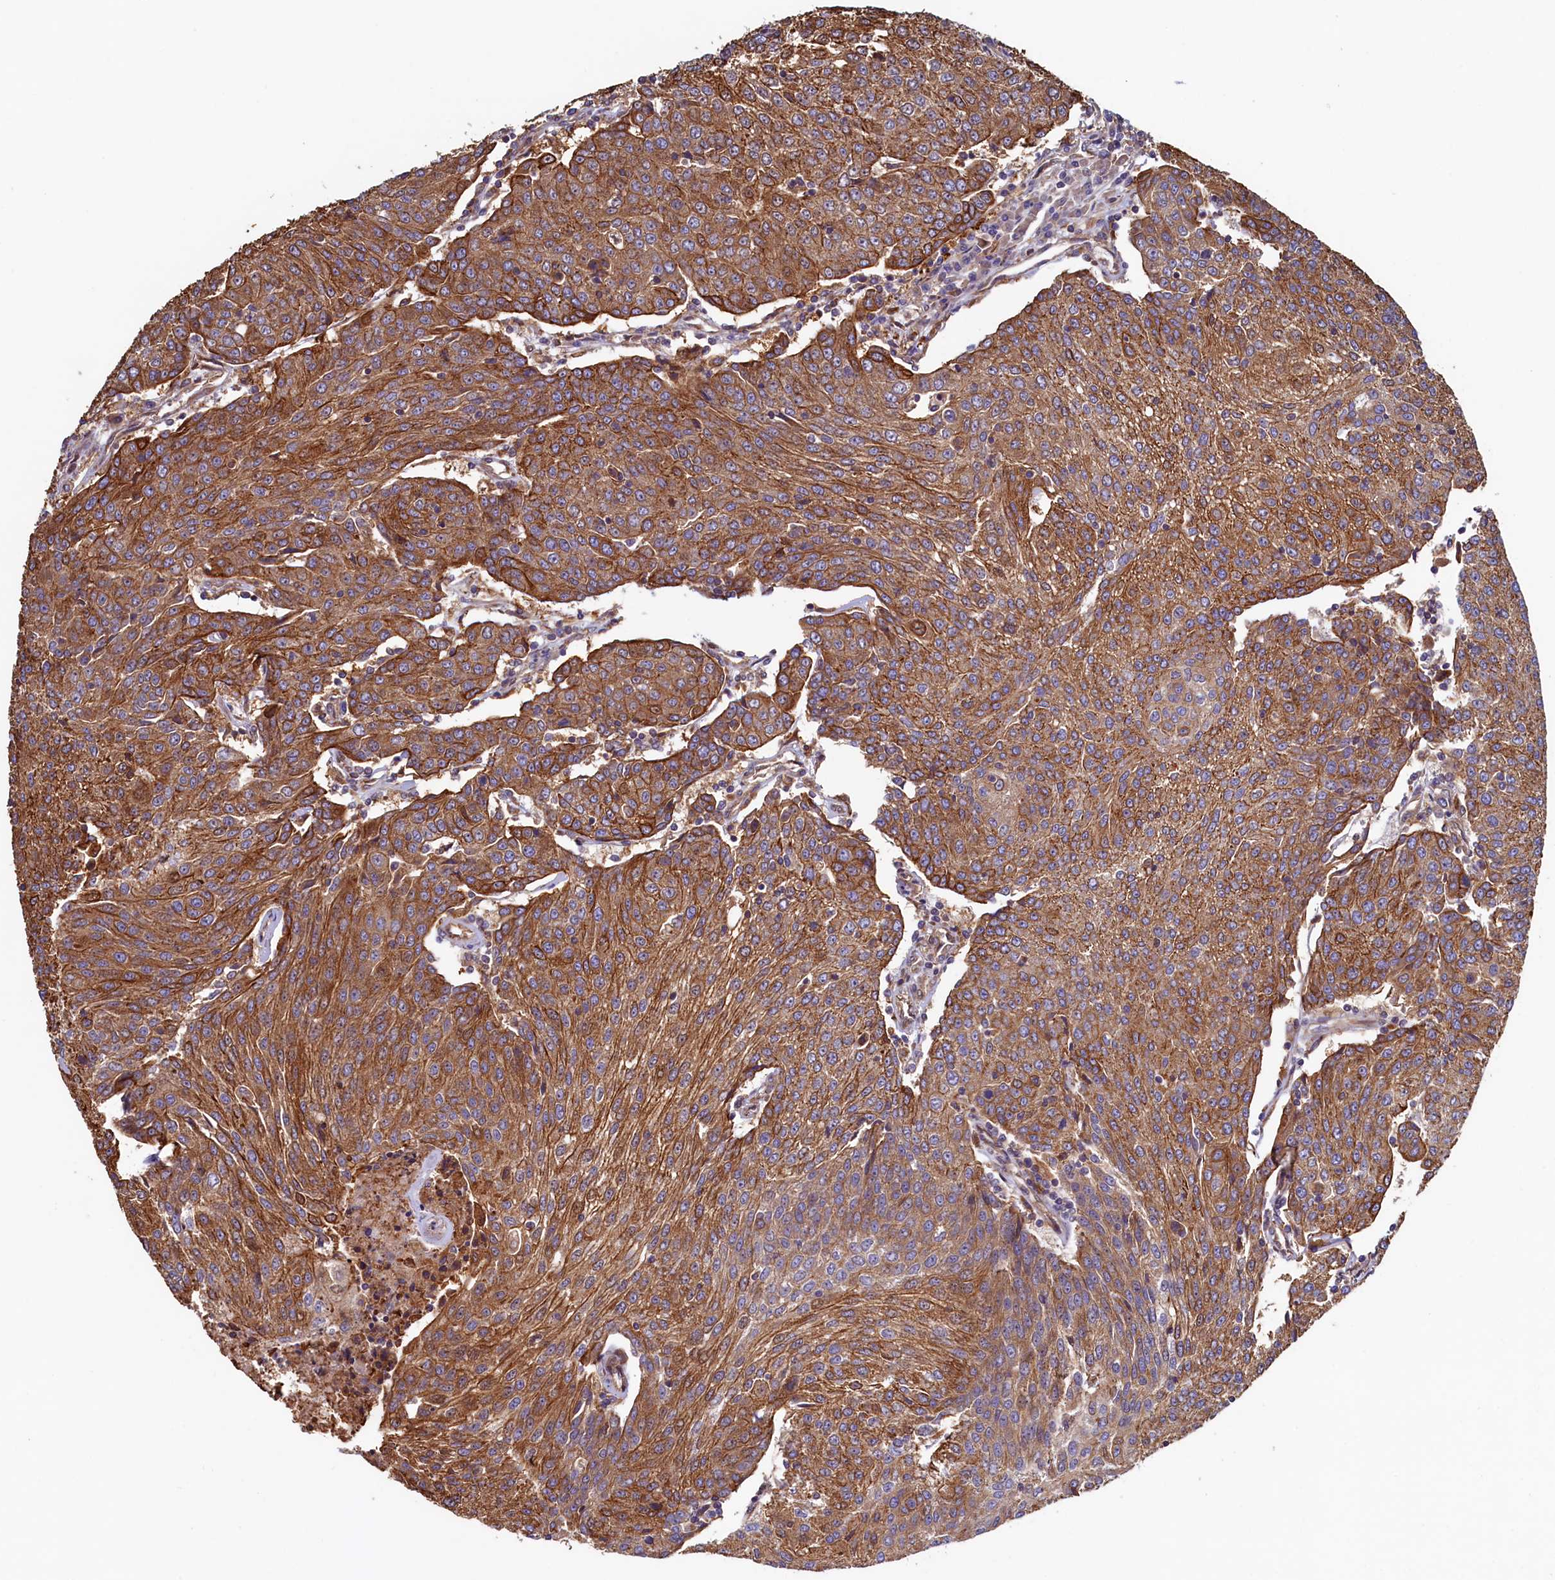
{"staining": {"intensity": "moderate", "quantity": ">75%", "location": "cytoplasmic/membranous"}, "tissue": "urothelial cancer", "cell_type": "Tumor cells", "image_type": "cancer", "snomed": [{"axis": "morphology", "description": "Urothelial carcinoma, High grade"}, {"axis": "topography", "description": "Urinary bladder"}], "caption": "An image of urothelial carcinoma (high-grade) stained for a protein shows moderate cytoplasmic/membranous brown staining in tumor cells. Ihc stains the protein in brown and the nuclei are stained blue.", "gene": "ATXN2L", "patient": {"sex": "female", "age": 85}}